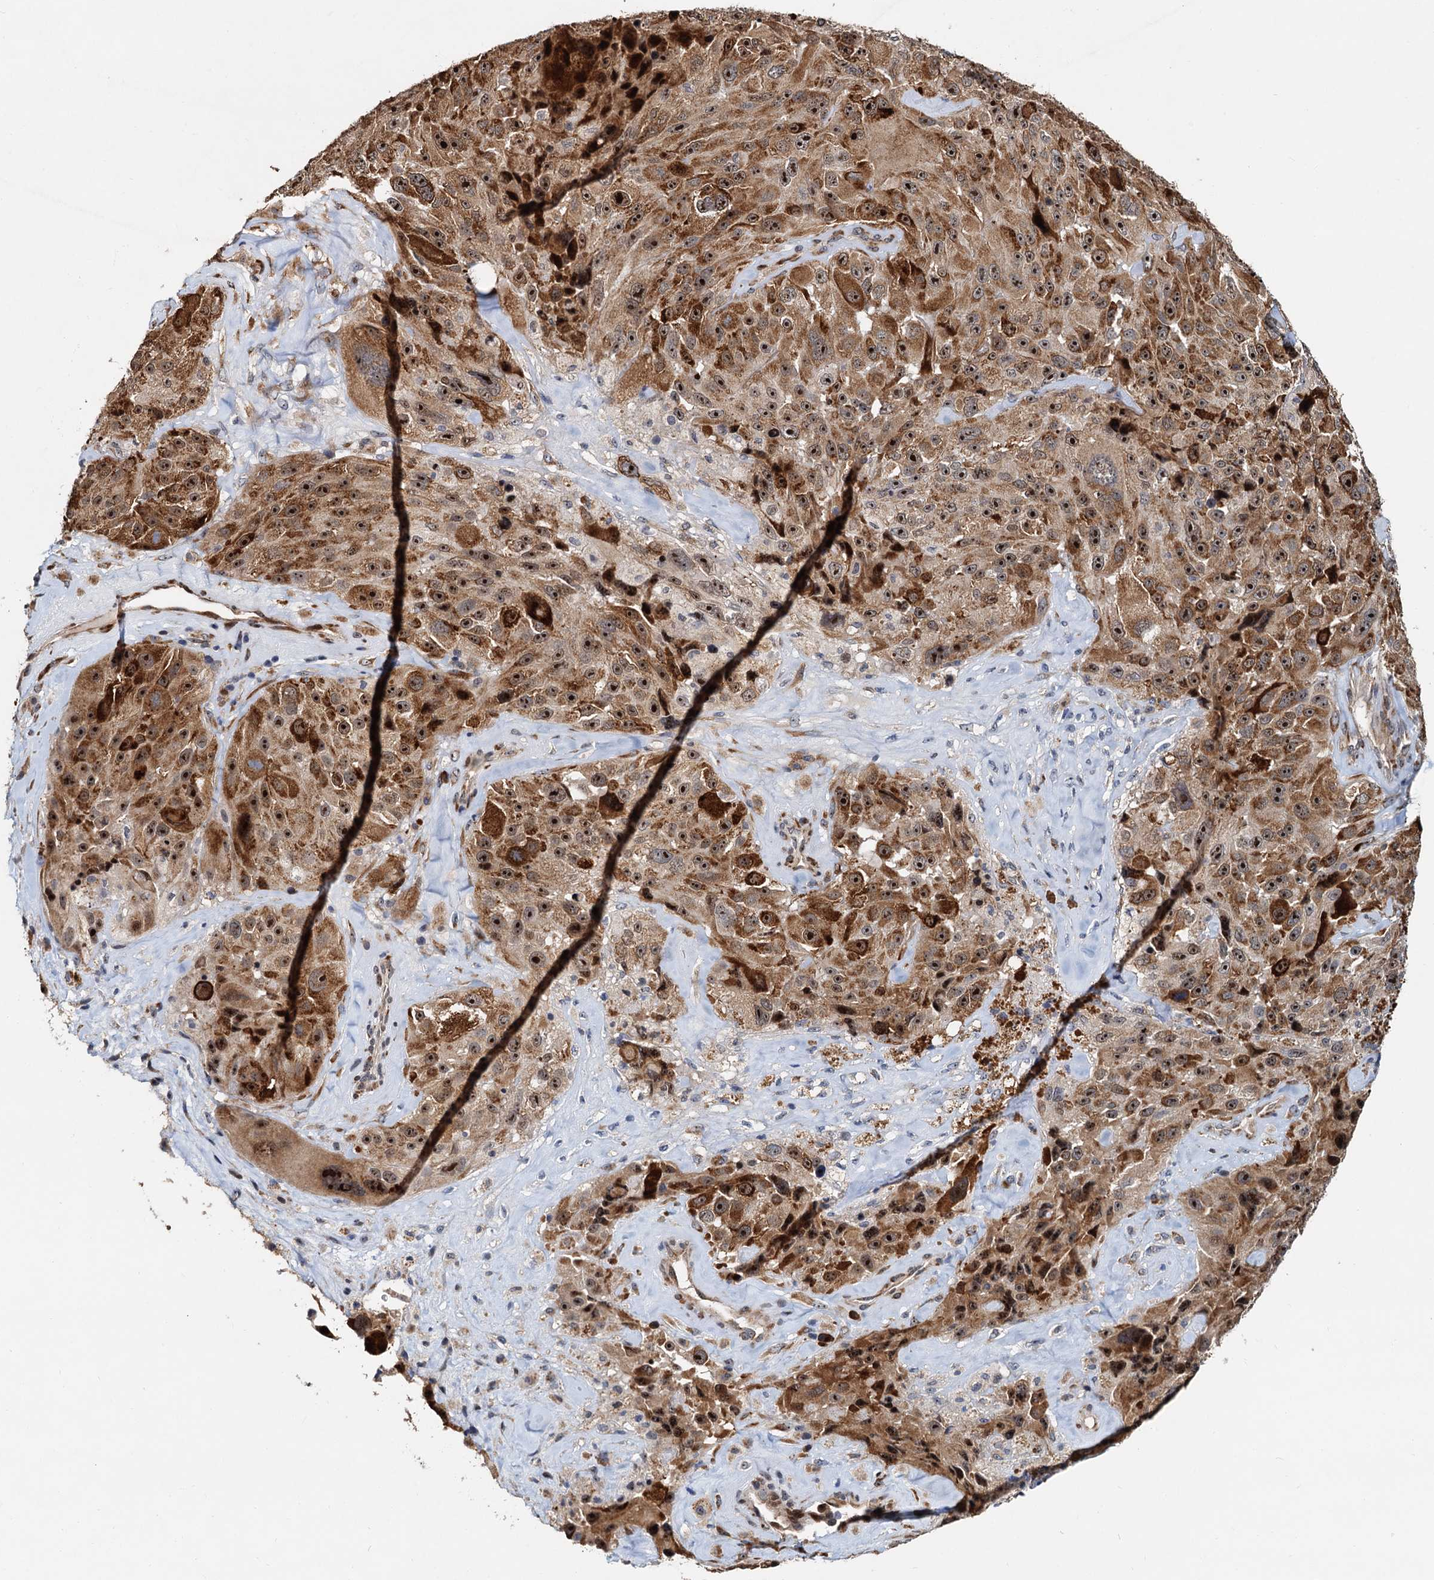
{"staining": {"intensity": "strong", "quantity": ">75%", "location": "cytoplasmic/membranous,nuclear"}, "tissue": "melanoma", "cell_type": "Tumor cells", "image_type": "cancer", "snomed": [{"axis": "morphology", "description": "Malignant melanoma, Metastatic site"}, {"axis": "topography", "description": "Lymph node"}], "caption": "Immunohistochemical staining of malignant melanoma (metastatic site) exhibits high levels of strong cytoplasmic/membranous and nuclear protein expression in about >75% of tumor cells. (IHC, brightfield microscopy, high magnification).", "gene": "DNAJC21", "patient": {"sex": "male", "age": 62}}